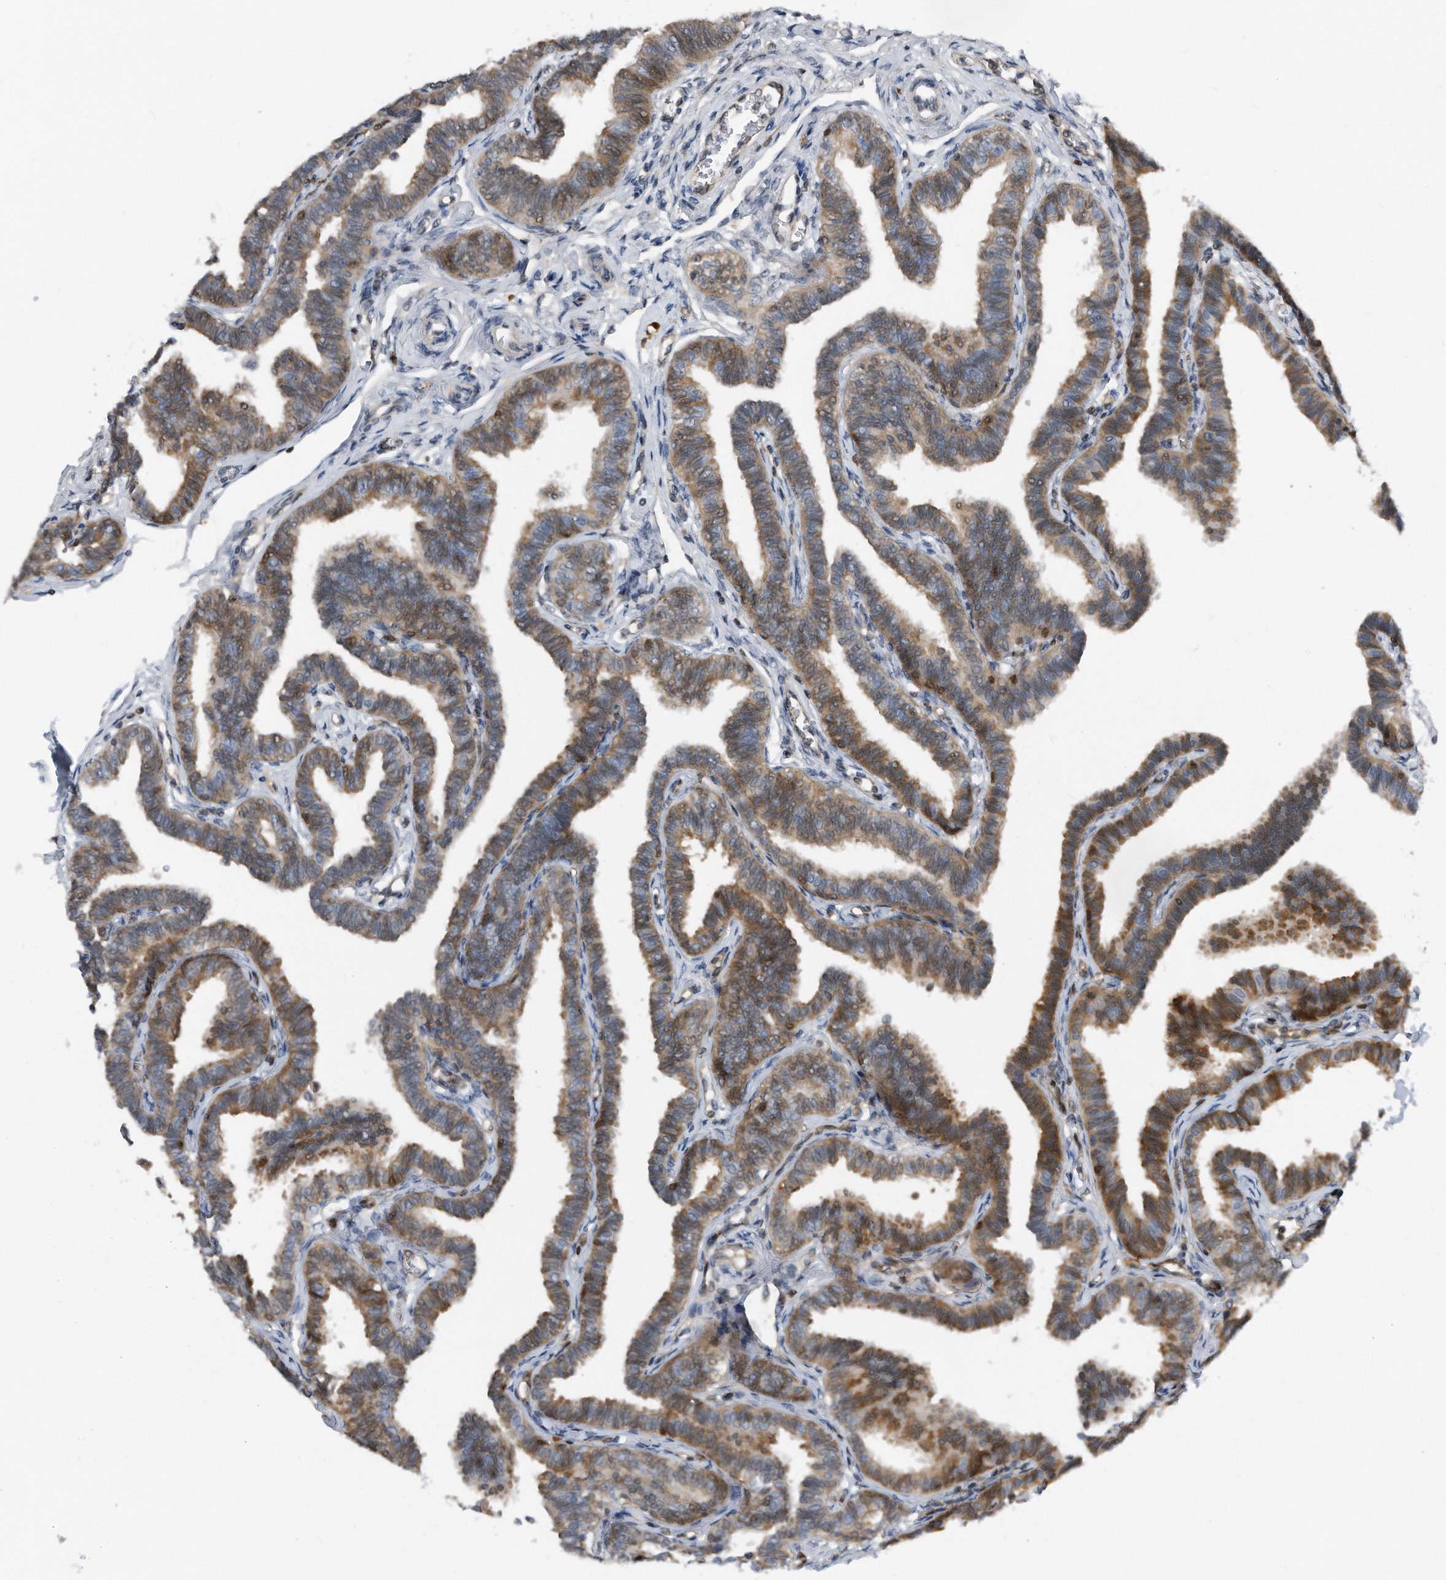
{"staining": {"intensity": "moderate", "quantity": "25%-75%", "location": "cytoplasmic/membranous"}, "tissue": "fallopian tube", "cell_type": "Glandular cells", "image_type": "normal", "snomed": [{"axis": "morphology", "description": "Normal tissue, NOS"}, {"axis": "topography", "description": "Fallopian tube"}, {"axis": "topography", "description": "Ovary"}], "caption": "An image showing moderate cytoplasmic/membranous positivity in approximately 25%-75% of glandular cells in benign fallopian tube, as visualized by brown immunohistochemical staining.", "gene": "MAP2K6", "patient": {"sex": "female", "age": 23}}